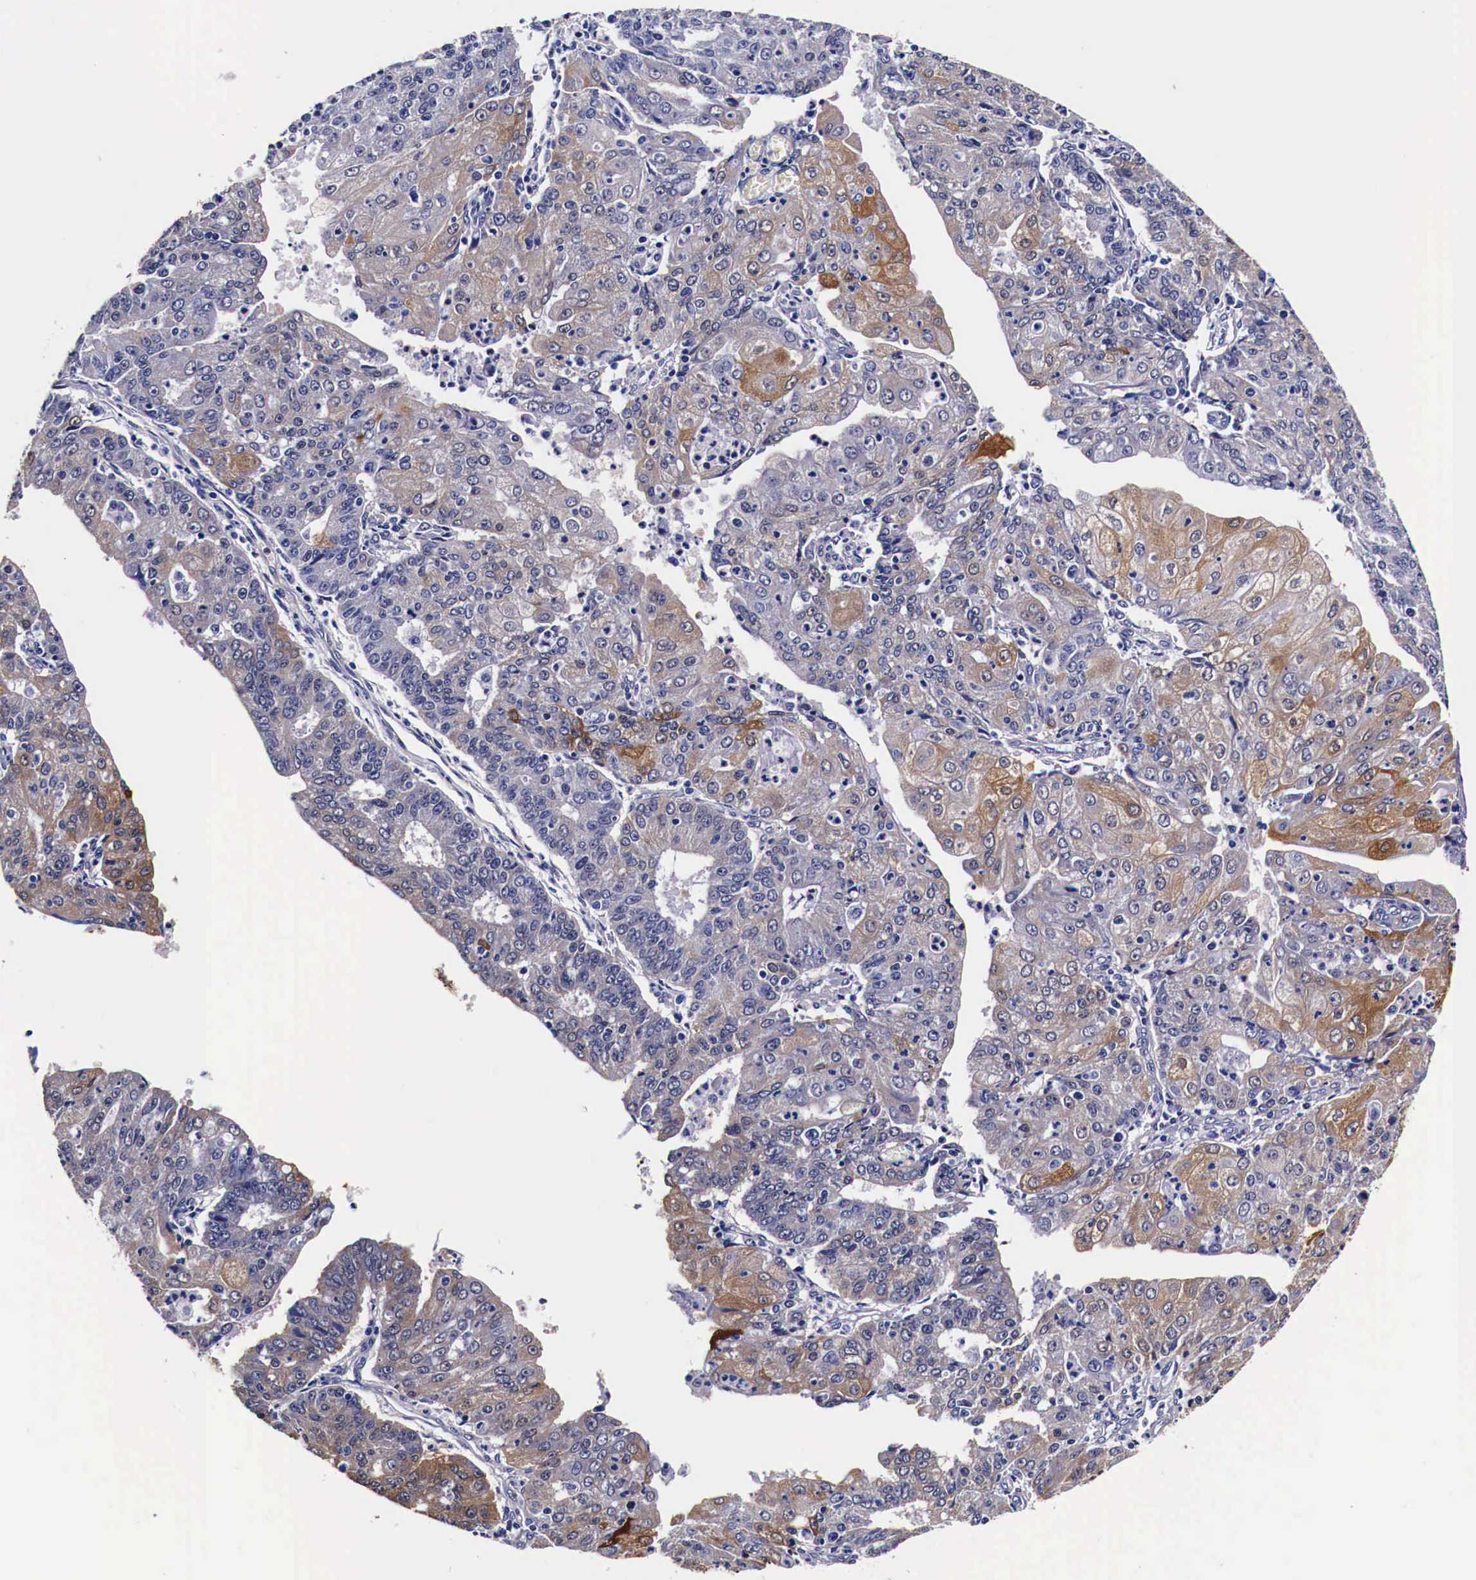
{"staining": {"intensity": "moderate", "quantity": "25%-75%", "location": "cytoplasmic/membranous"}, "tissue": "endometrial cancer", "cell_type": "Tumor cells", "image_type": "cancer", "snomed": [{"axis": "morphology", "description": "Adenocarcinoma, NOS"}, {"axis": "topography", "description": "Endometrium"}], "caption": "Tumor cells show medium levels of moderate cytoplasmic/membranous expression in approximately 25%-75% of cells in human endometrial cancer (adenocarcinoma).", "gene": "HSPB1", "patient": {"sex": "female", "age": 56}}